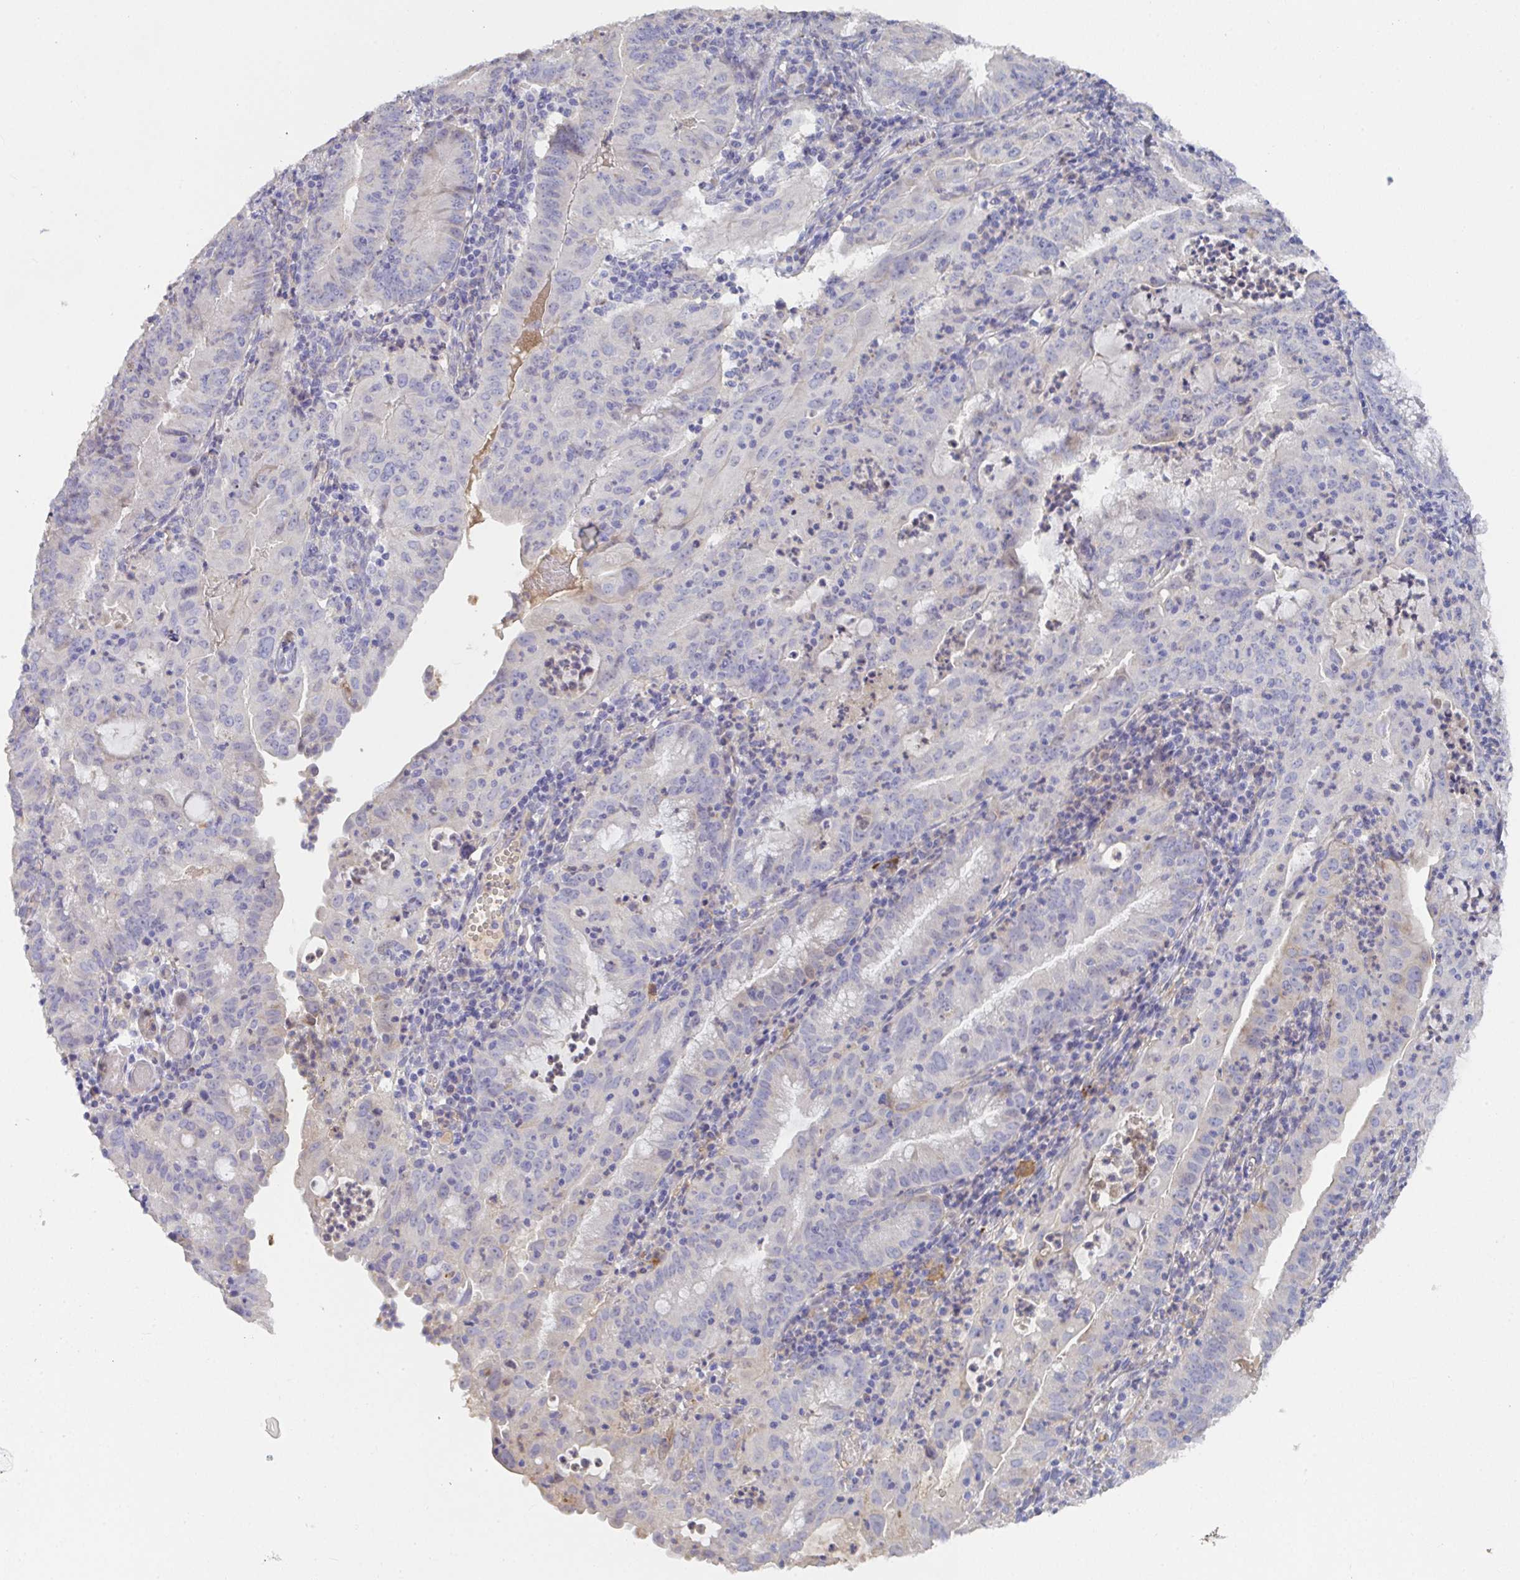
{"staining": {"intensity": "negative", "quantity": "none", "location": "none"}, "tissue": "endometrial cancer", "cell_type": "Tumor cells", "image_type": "cancer", "snomed": [{"axis": "morphology", "description": "Adenocarcinoma, NOS"}, {"axis": "topography", "description": "Endometrium"}], "caption": "The IHC photomicrograph has no significant staining in tumor cells of endometrial cancer (adenocarcinoma) tissue. The staining is performed using DAB (3,3'-diaminobenzidine) brown chromogen with nuclei counter-stained in using hematoxylin.", "gene": "ANO5", "patient": {"sex": "female", "age": 60}}